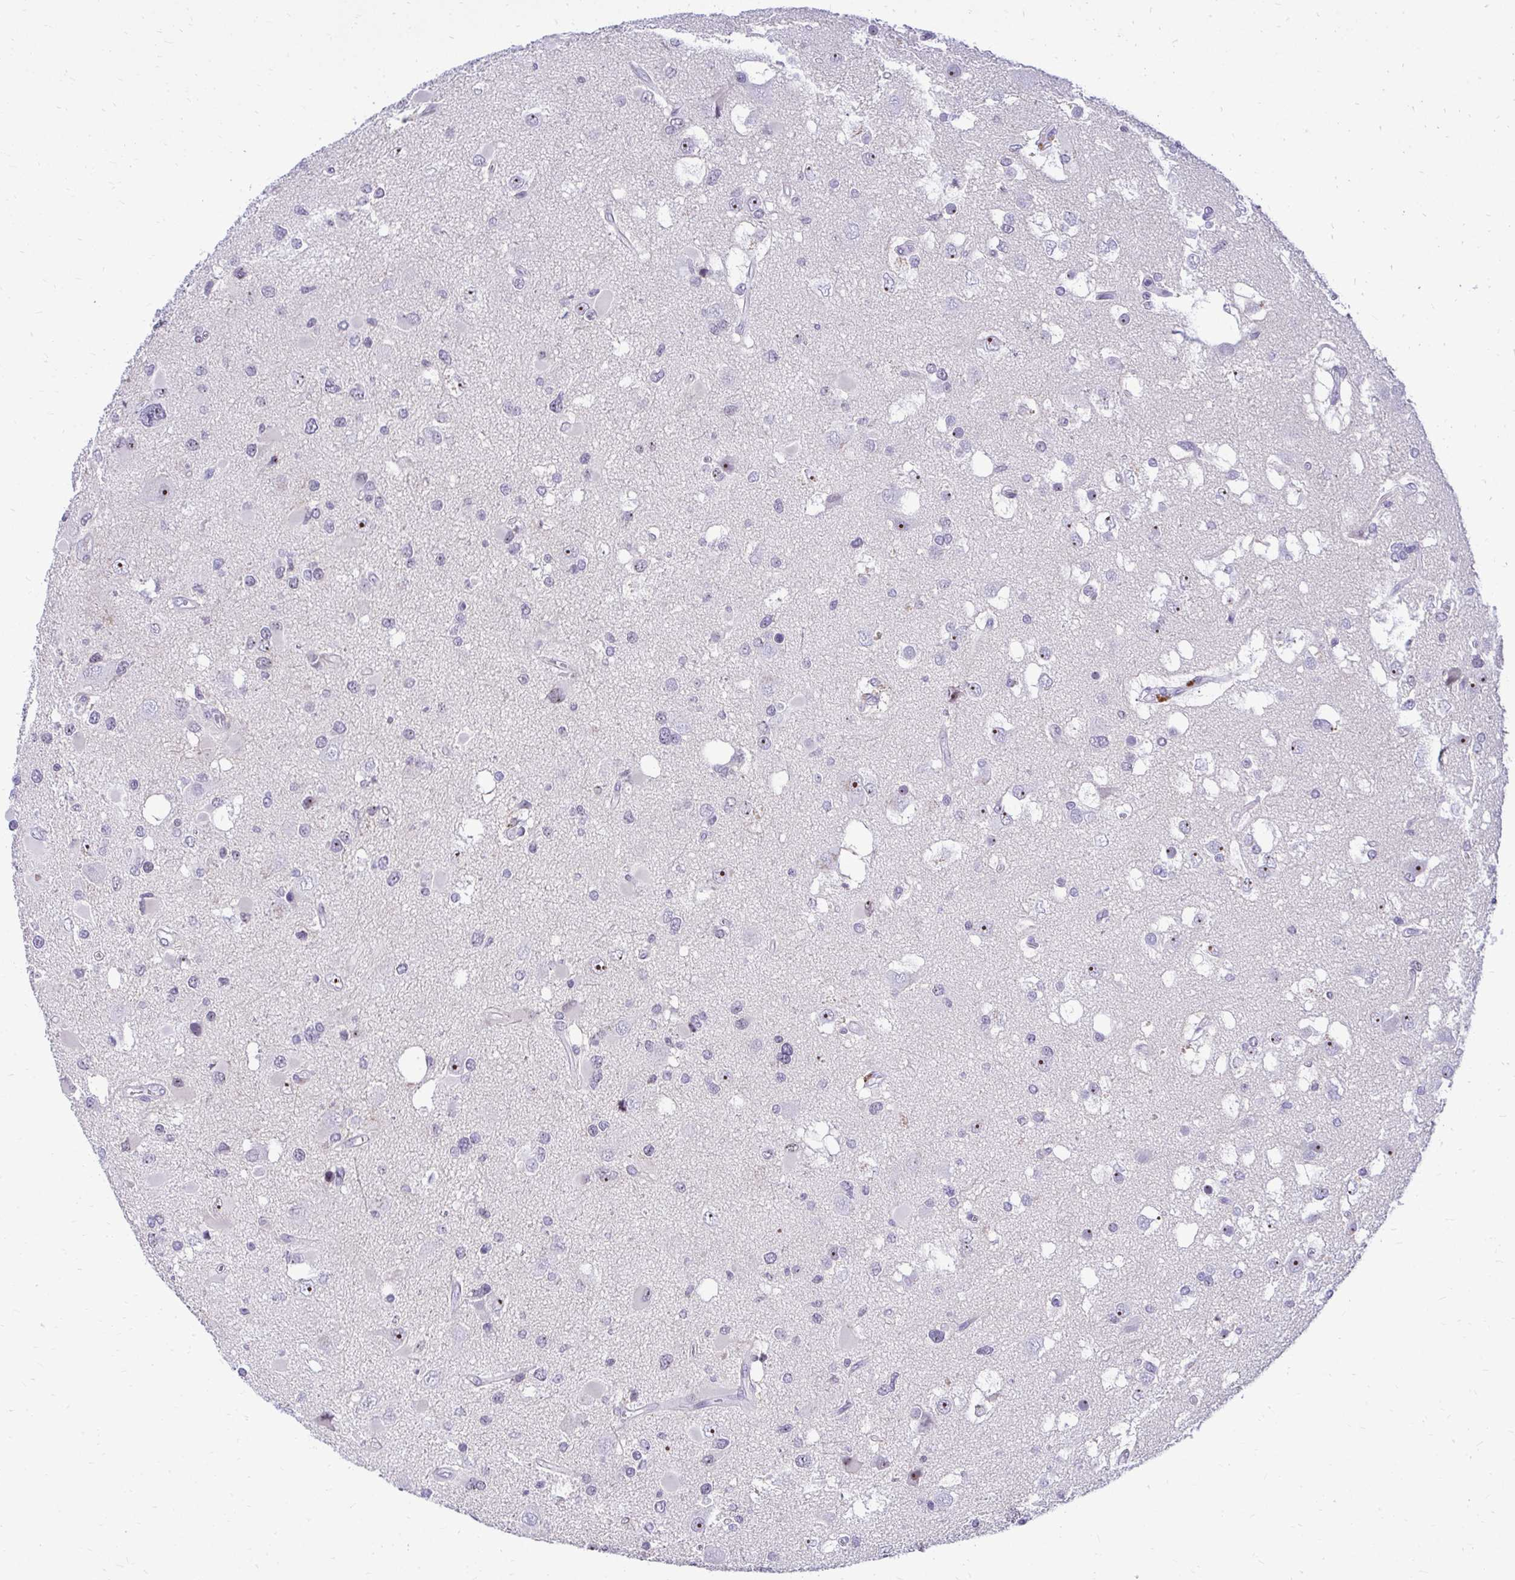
{"staining": {"intensity": "negative", "quantity": "none", "location": "none"}, "tissue": "glioma", "cell_type": "Tumor cells", "image_type": "cancer", "snomed": [{"axis": "morphology", "description": "Glioma, malignant, High grade"}, {"axis": "topography", "description": "Brain"}], "caption": "DAB immunohistochemical staining of glioma demonstrates no significant positivity in tumor cells.", "gene": "NIFK", "patient": {"sex": "male", "age": 53}}